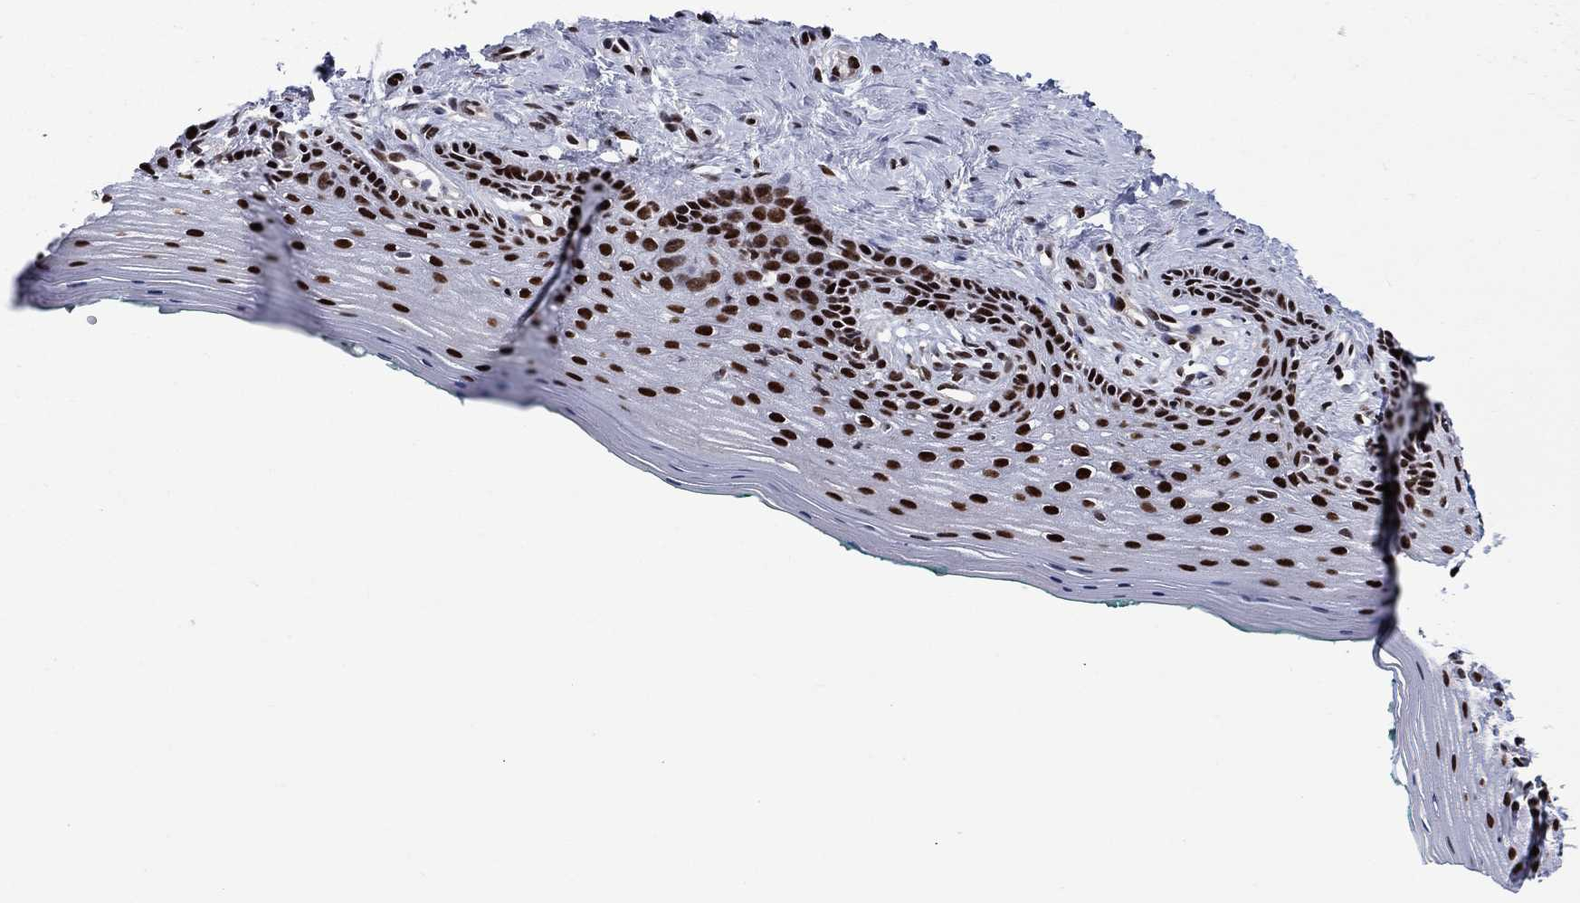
{"staining": {"intensity": "strong", "quantity": ">75%", "location": "nuclear"}, "tissue": "vagina", "cell_type": "Squamous epithelial cells", "image_type": "normal", "snomed": [{"axis": "morphology", "description": "Normal tissue, NOS"}, {"axis": "topography", "description": "Vagina"}], "caption": "Squamous epithelial cells show high levels of strong nuclear positivity in approximately >75% of cells in unremarkable vagina.", "gene": "RPRD1B", "patient": {"sex": "female", "age": 45}}